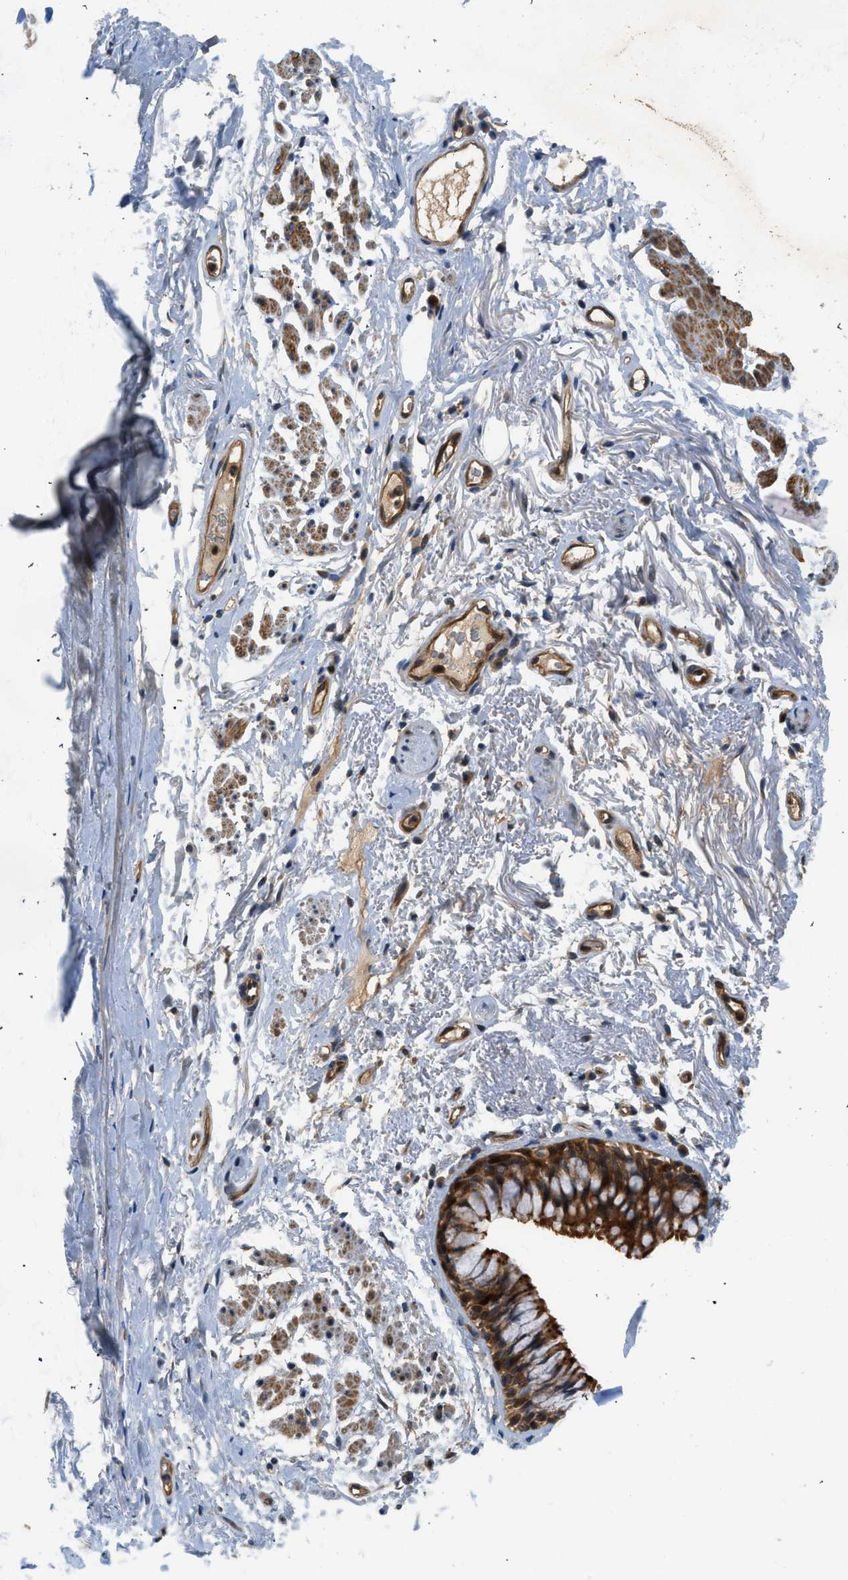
{"staining": {"intensity": "moderate", "quantity": ">75%", "location": "cytoplasmic/membranous"}, "tissue": "adipose tissue", "cell_type": "Adipocytes", "image_type": "normal", "snomed": [{"axis": "morphology", "description": "Normal tissue, NOS"}, {"axis": "topography", "description": "Cartilage tissue"}, {"axis": "topography", "description": "Bronchus"}], "caption": "Adipose tissue stained with immunohistochemistry shows moderate cytoplasmic/membranous positivity in approximately >75% of adipocytes.", "gene": "GPR31", "patient": {"sex": "female", "age": 73}}